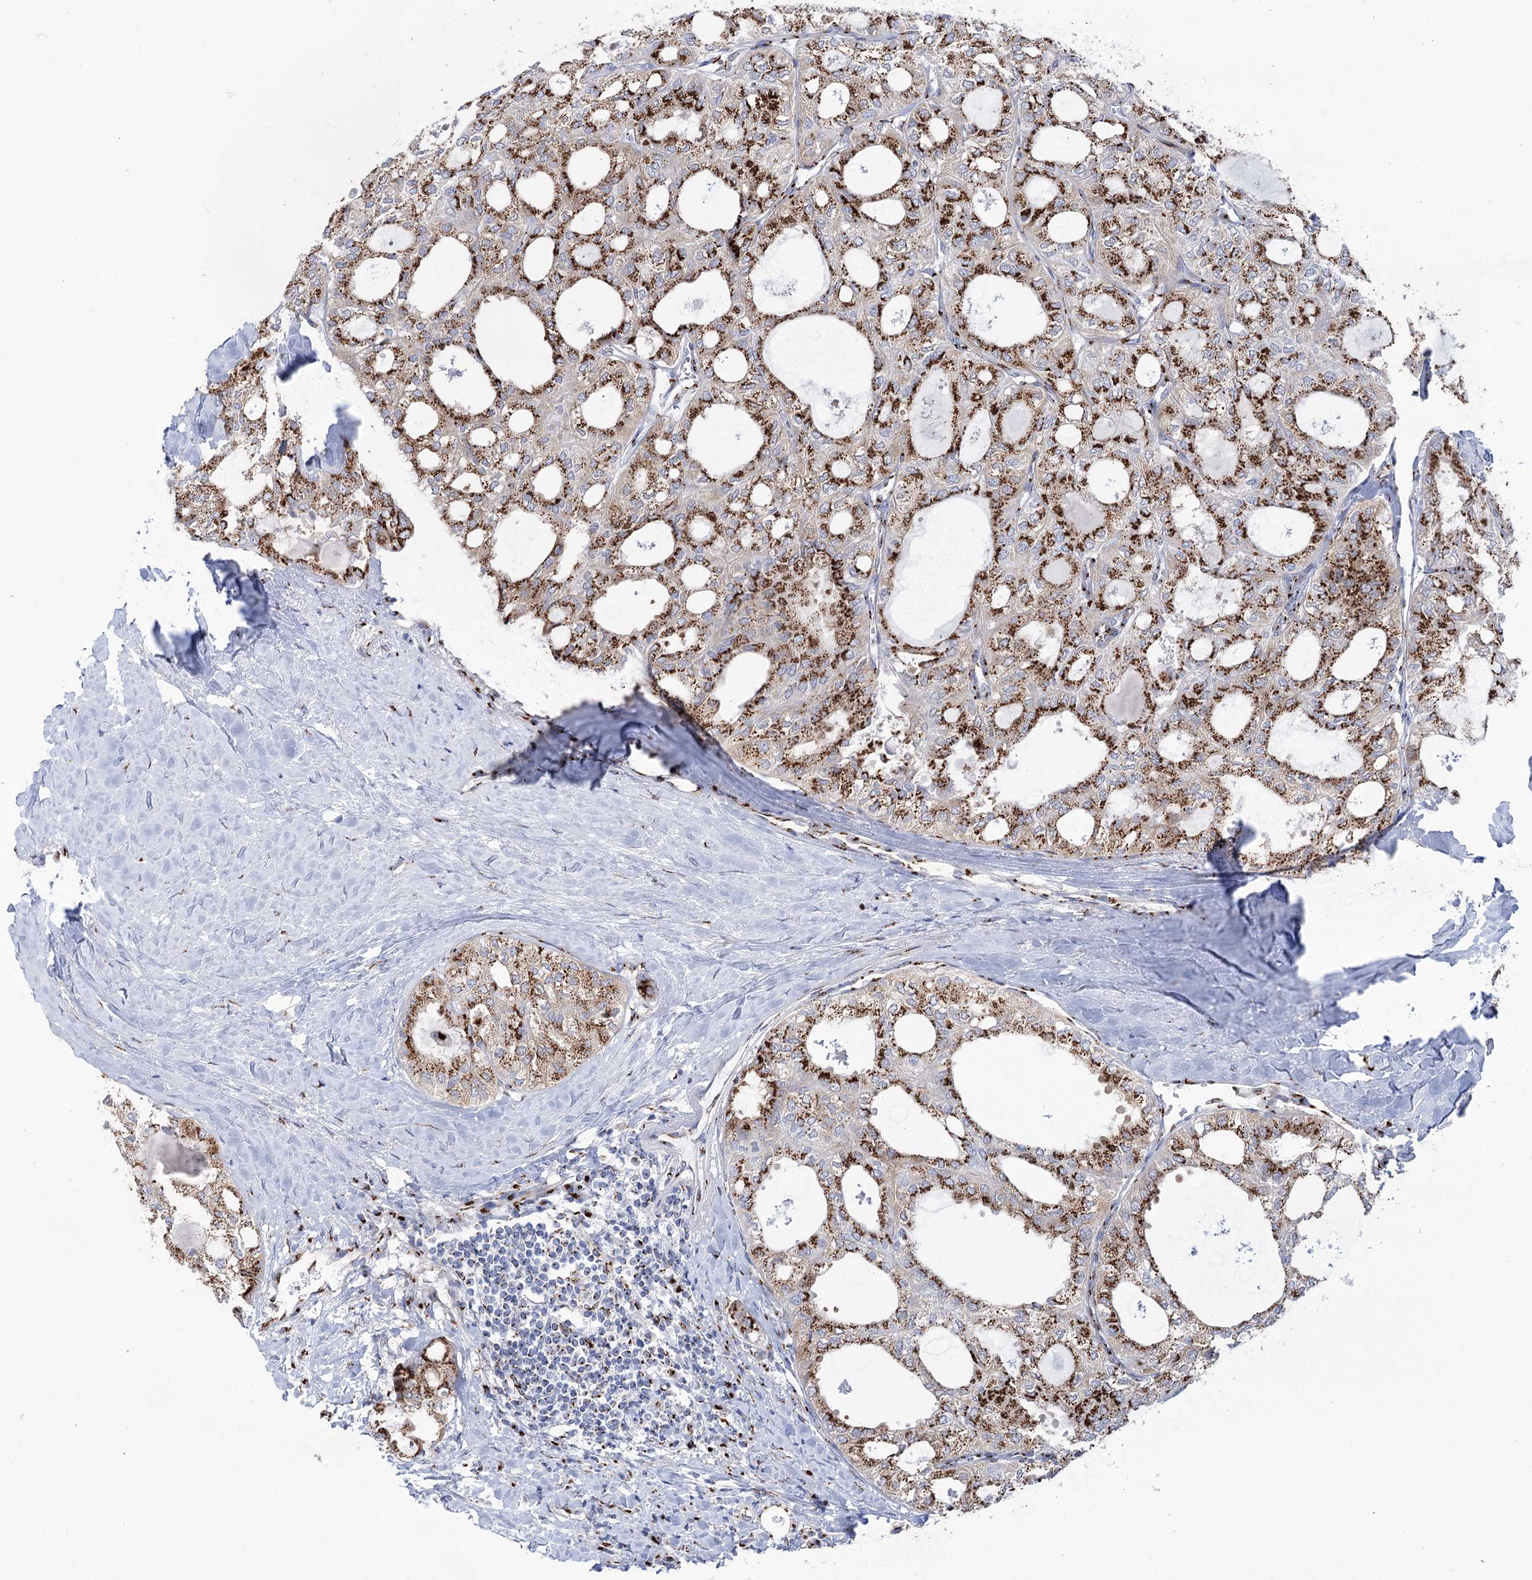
{"staining": {"intensity": "strong", "quantity": ">75%", "location": "cytoplasmic/membranous"}, "tissue": "thyroid cancer", "cell_type": "Tumor cells", "image_type": "cancer", "snomed": [{"axis": "morphology", "description": "Follicular adenoma carcinoma, NOS"}, {"axis": "topography", "description": "Thyroid gland"}], "caption": "There is high levels of strong cytoplasmic/membranous positivity in tumor cells of thyroid follicular adenoma carcinoma, as demonstrated by immunohistochemical staining (brown color).", "gene": "TMEM165", "patient": {"sex": "male", "age": 75}}